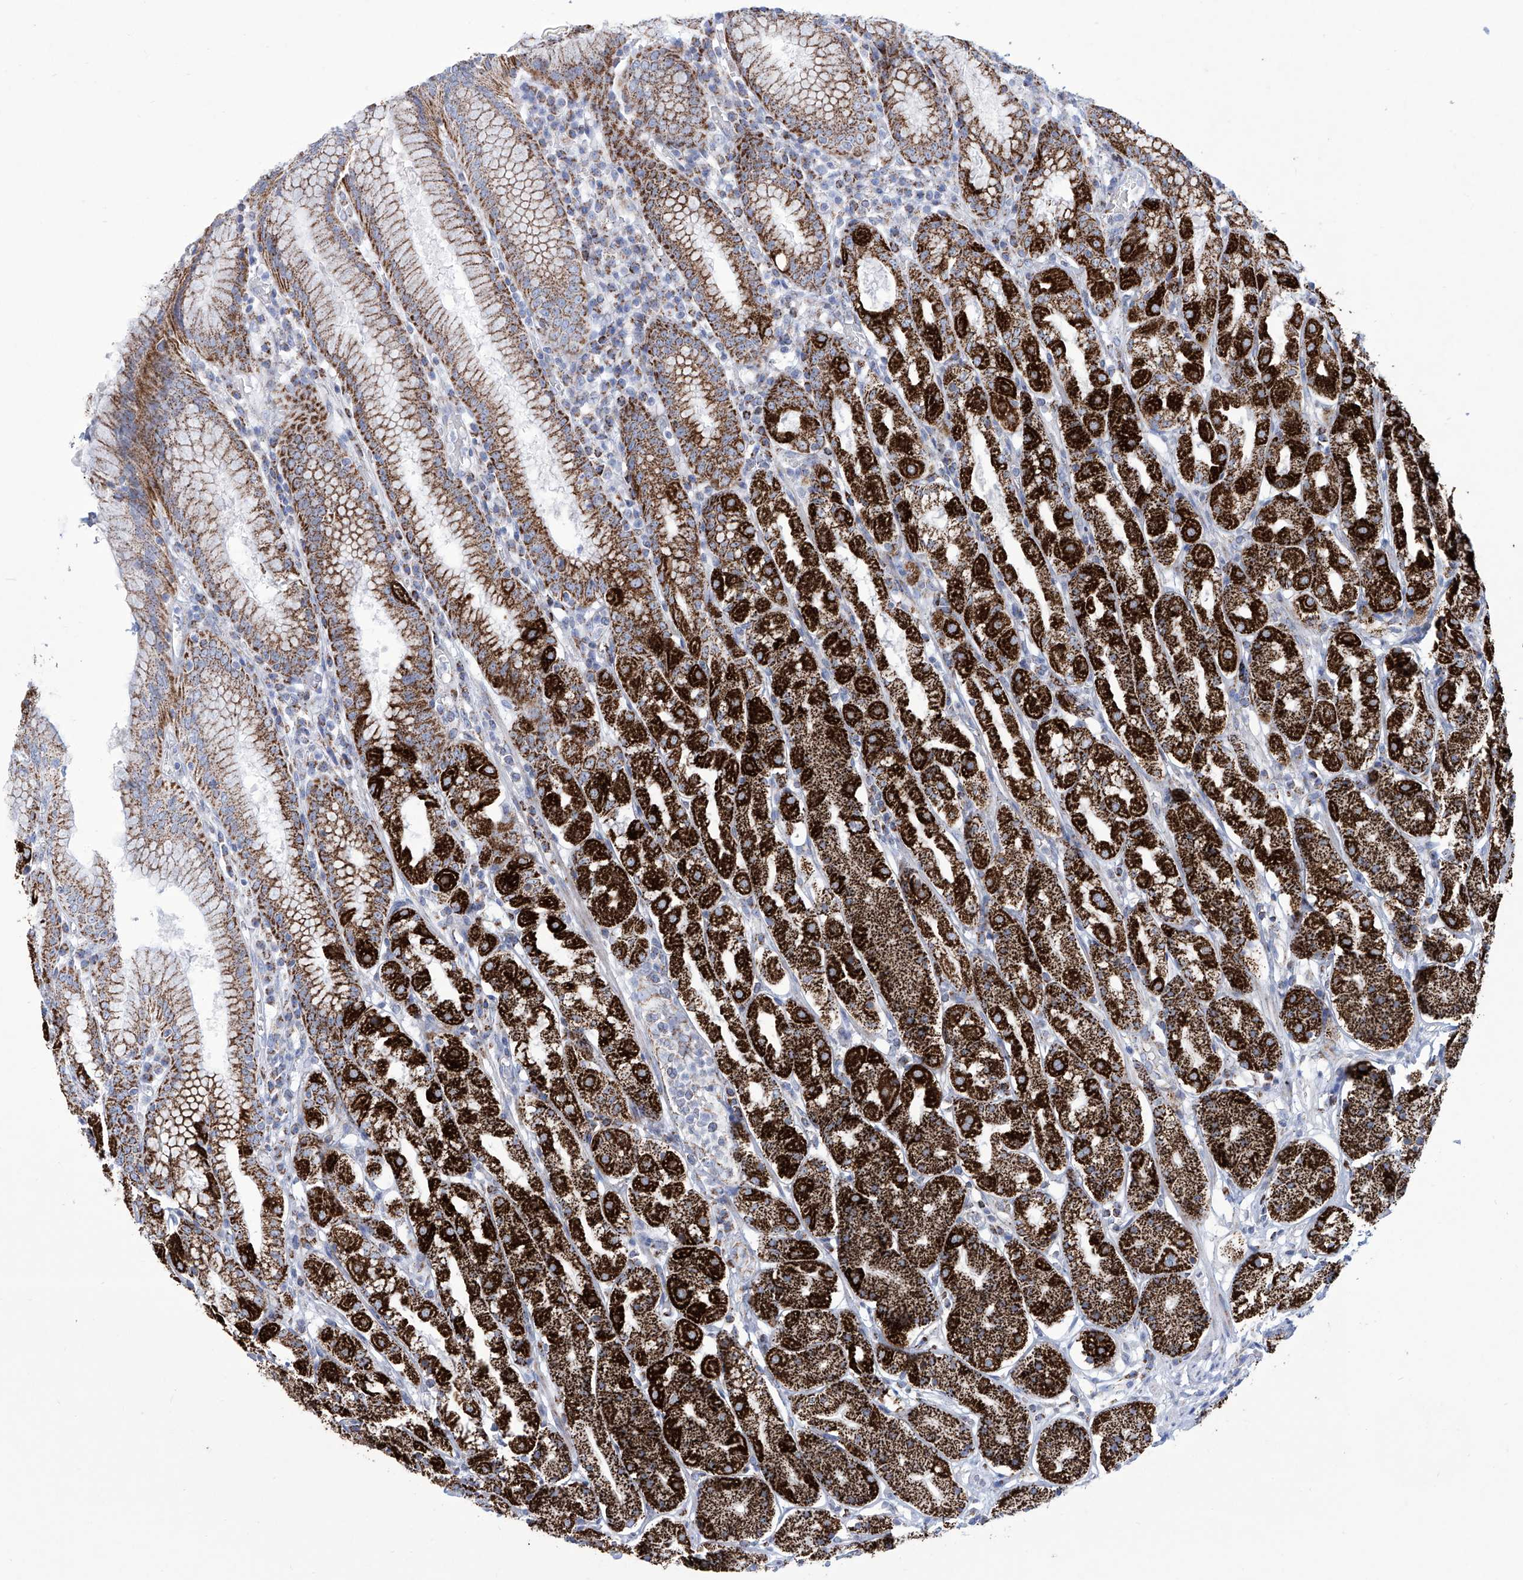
{"staining": {"intensity": "strong", "quantity": ">75%", "location": "cytoplasmic/membranous"}, "tissue": "stomach", "cell_type": "Glandular cells", "image_type": "normal", "snomed": [{"axis": "morphology", "description": "Normal tissue, NOS"}, {"axis": "topography", "description": "Stomach"}, {"axis": "topography", "description": "Stomach, lower"}], "caption": "Immunohistochemical staining of benign stomach exhibits strong cytoplasmic/membranous protein expression in about >75% of glandular cells. (brown staining indicates protein expression, while blue staining denotes nuclei).", "gene": "ALDH6A1", "patient": {"sex": "female", "age": 56}}